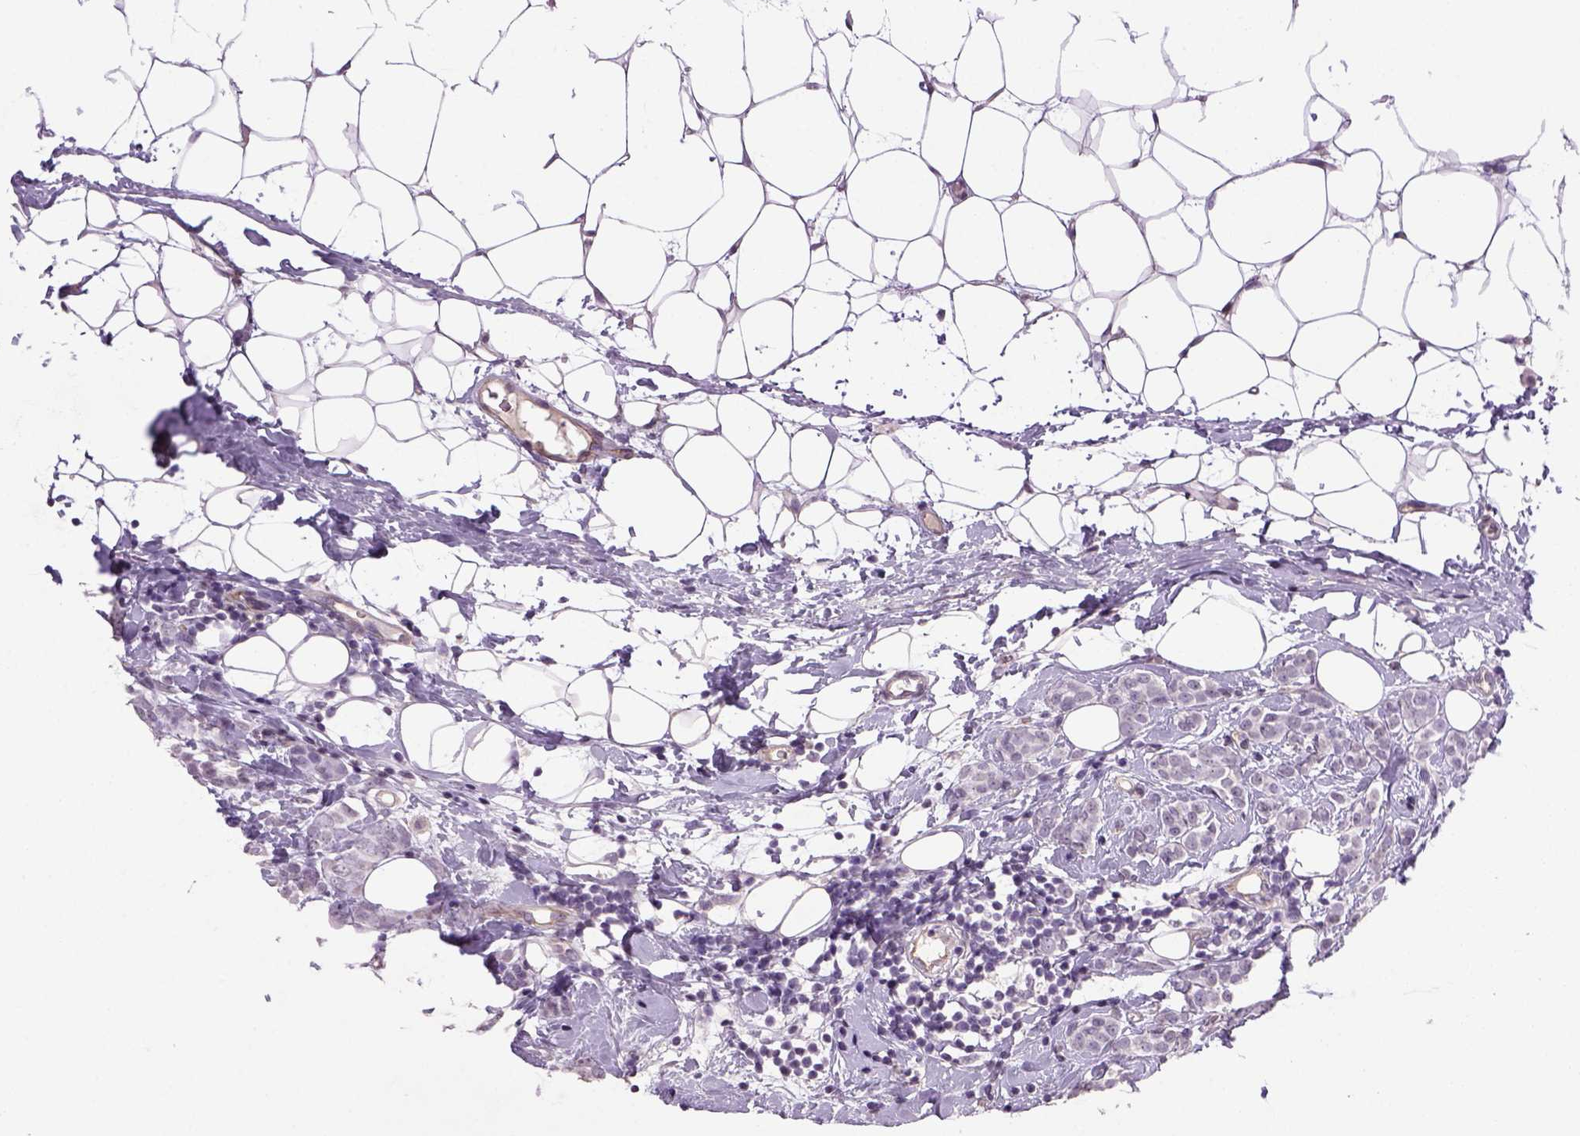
{"staining": {"intensity": "negative", "quantity": "none", "location": "none"}, "tissue": "breast cancer", "cell_type": "Tumor cells", "image_type": "cancer", "snomed": [{"axis": "morphology", "description": "Lobular carcinoma"}, {"axis": "topography", "description": "Breast"}], "caption": "High power microscopy micrograph of an immunohistochemistry photomicrograph of breast cancer (lobular carcinoma), revealing no significant positivity in tumor cells. (Immunohistochemistry (ihc), brightfield microscopy, high magnification).", "gene": "PRRT1", "patient": {"sex": "female", "age": 49}}